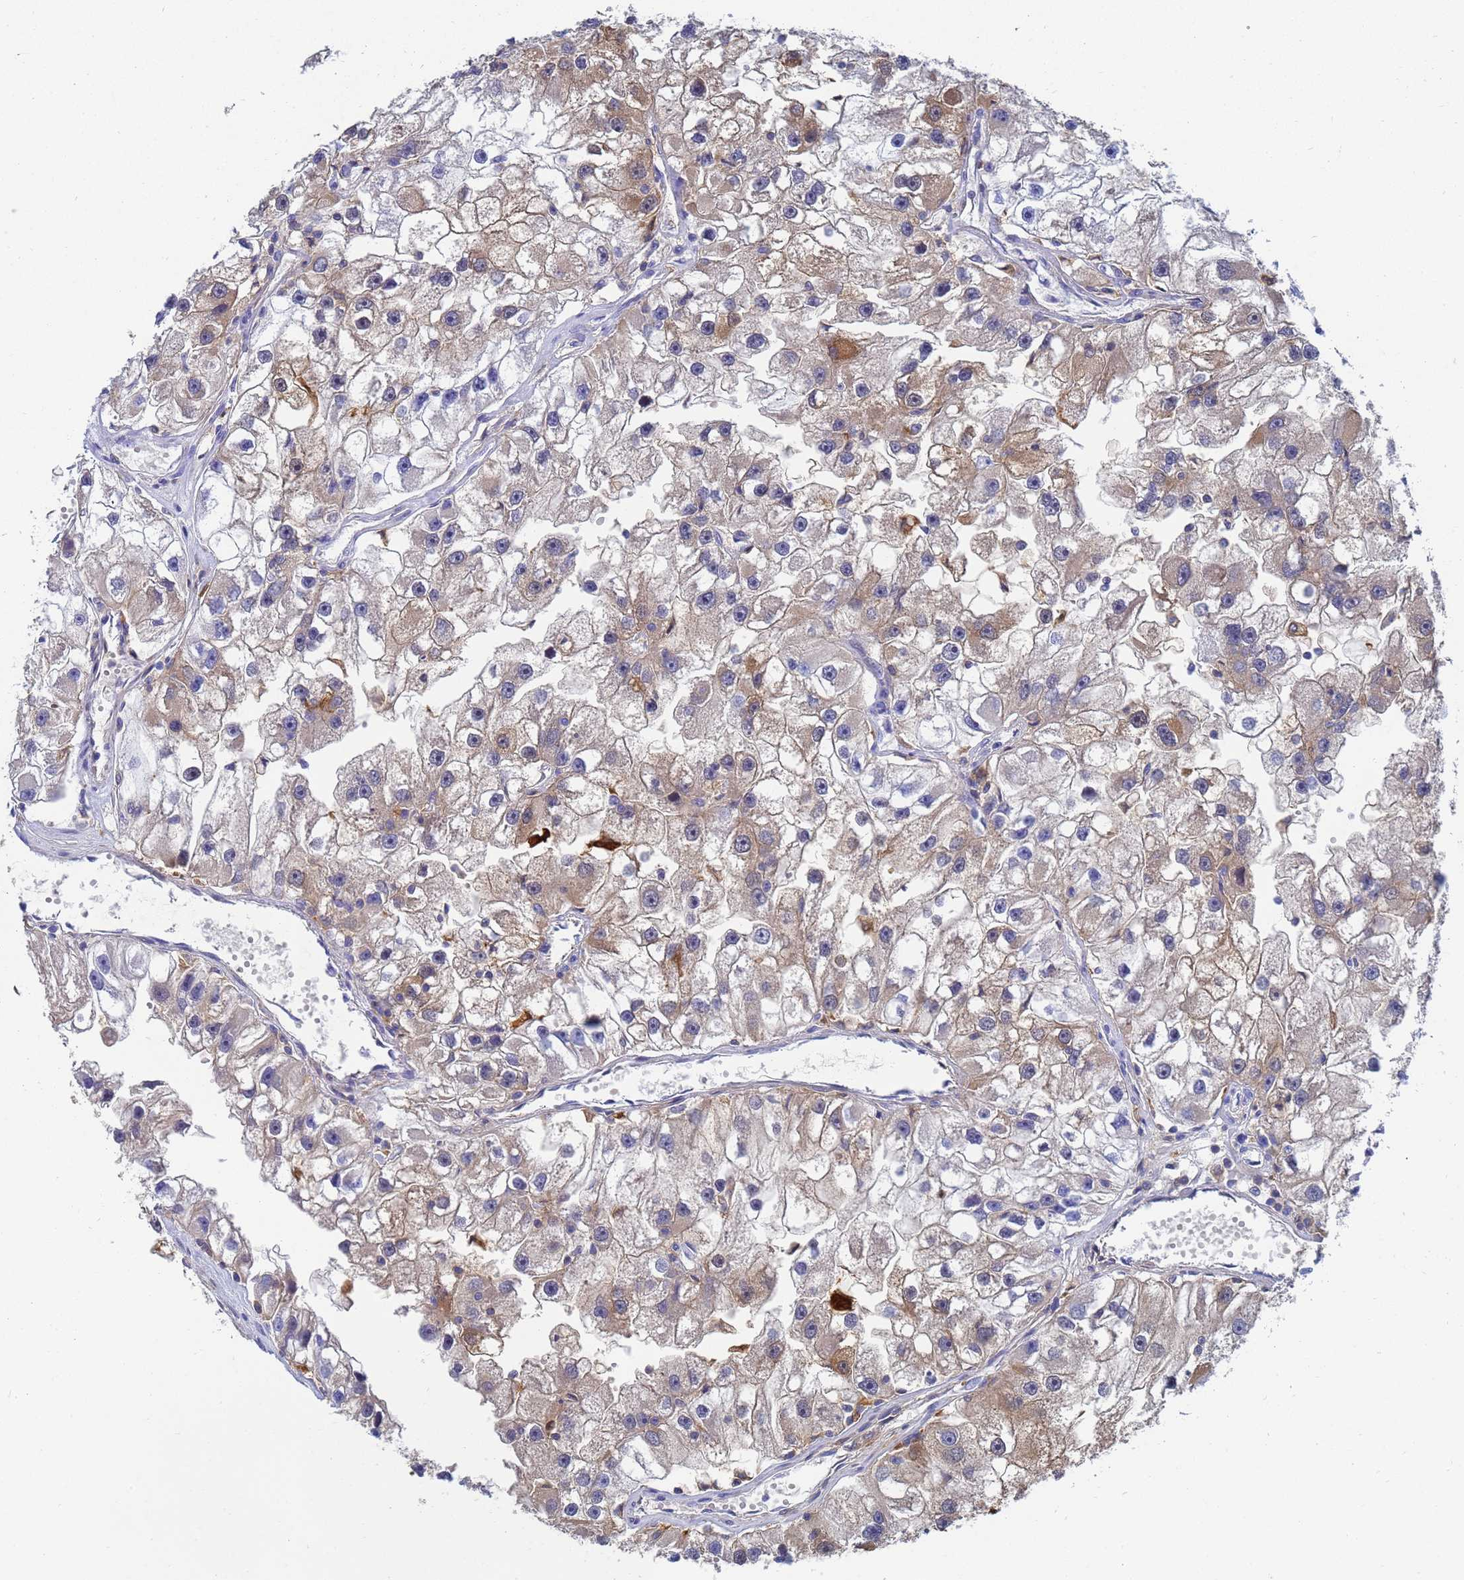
{"staining": {"intensity": "weak", "quantity": "25%-75%", "location": "cytoplasmic/membranous"}, "tissue": "renal cancer", "cell_type": "Tumor cells", "image_type": "cancer", "snomed": [{"axis": "morphology", "description": "Adenocarcinoma, NOS"}, {"axis": "topography", "description": "Kidney"}], "caption": "A low amount of weak cytoplasmic/membranous expression is appreciated in approximately 25%-75% of tumor cells in renal cancer tissue.", "gene": "GCHFR", "patient": {"sex": "male", "age": 63}}